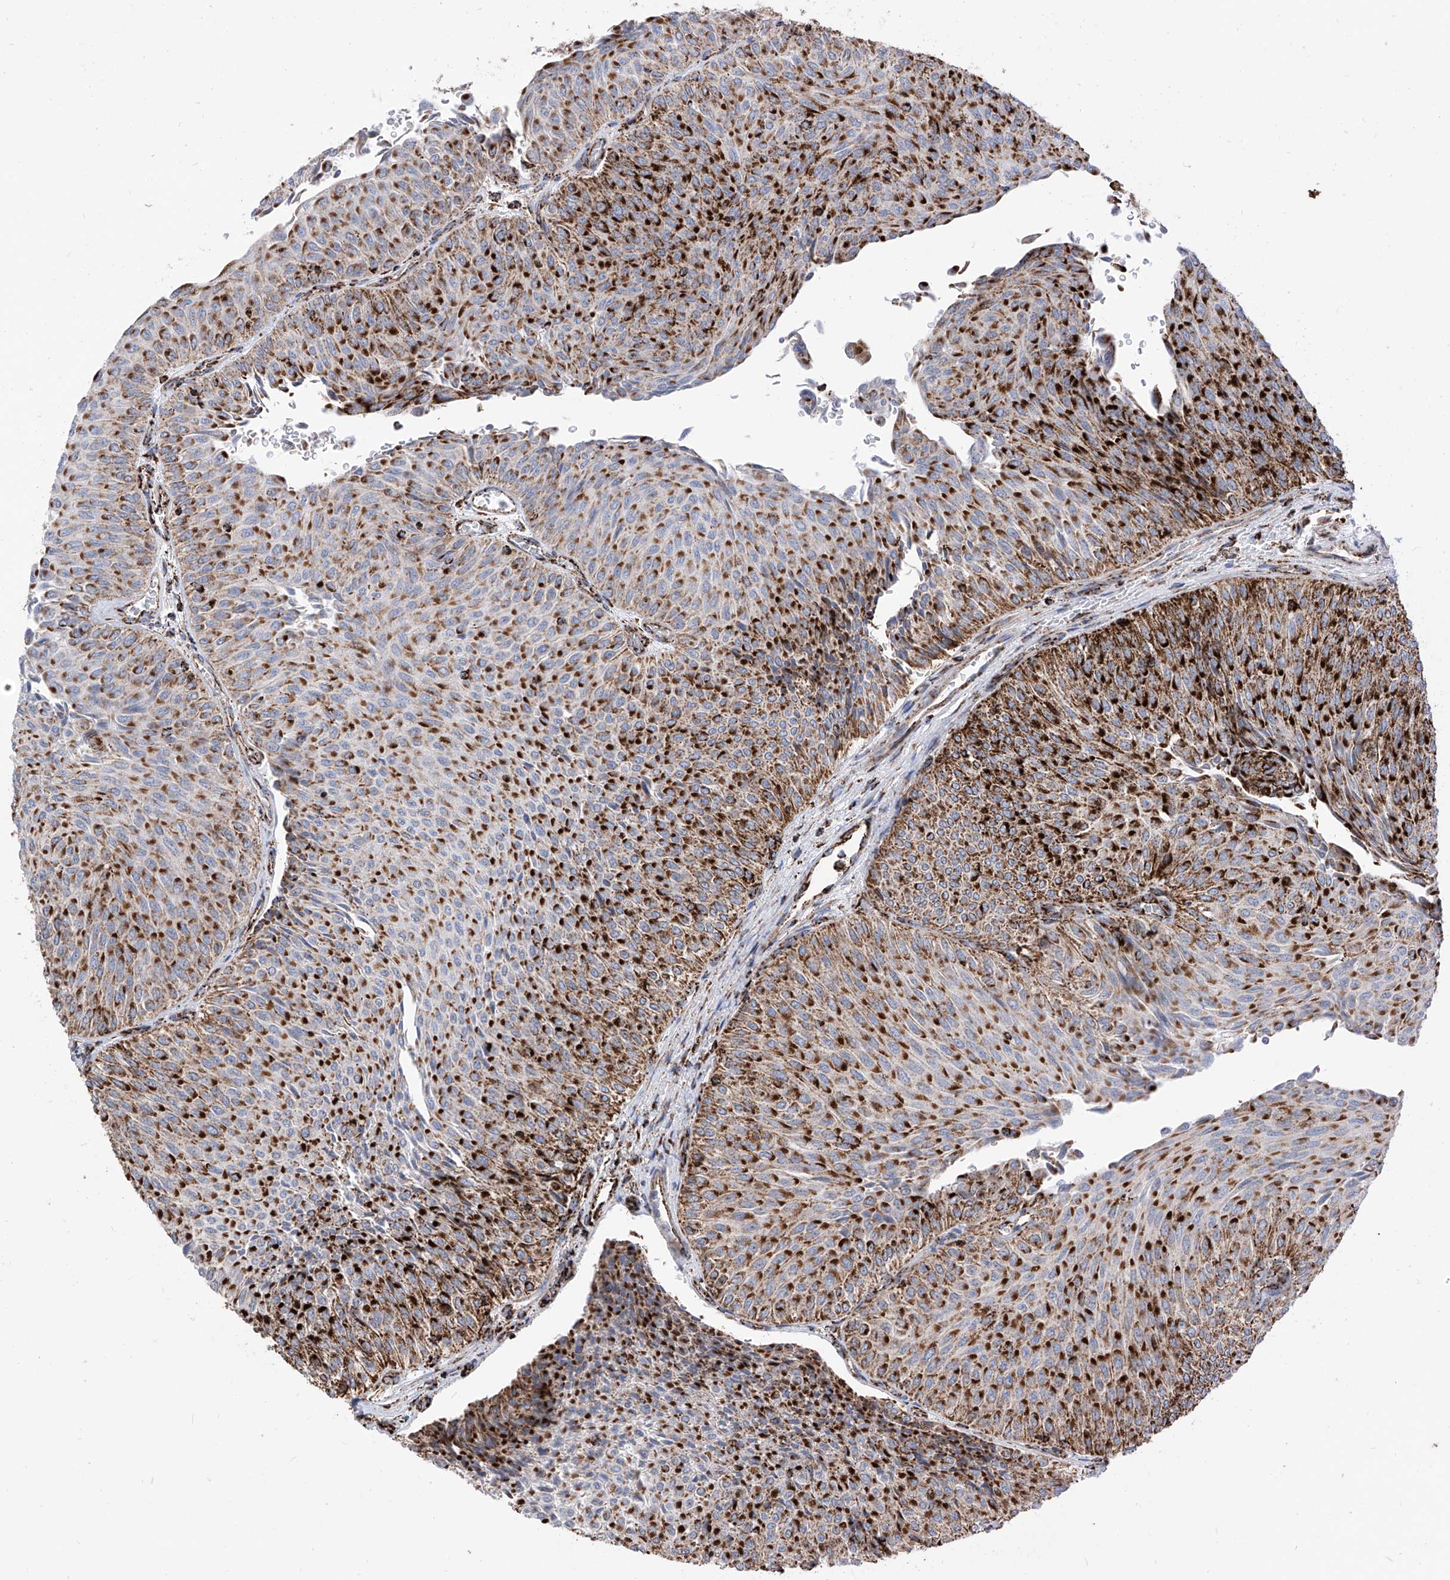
{"staining": {"intensity": "strong", "quantity": "25%-75%", "location": "cytoplasmic/membranous"}, "tissue": "urothelial cancer", "cell_type": "Tumor cells", "image_type": "cancer", "snomed": [{"axis": "morphology", "description": "Urothelial carcinoma, Low grade"}, {"axis": "topography", "description": "Urinary bladder"}], "caption": "Immunohistochemical staining of urothelial cancer exhibits strong cytoplasmic/membranous protein staining in approximately 25%-75% of tumor cells. Using DAB (3,3'-diaminobenzidine) (brown) and hematoxylin (blue) stains, captured at high magnification using brightfield microscopy.", "gene": "COX5B", "patient": {"sex": "male", "age": 78}}